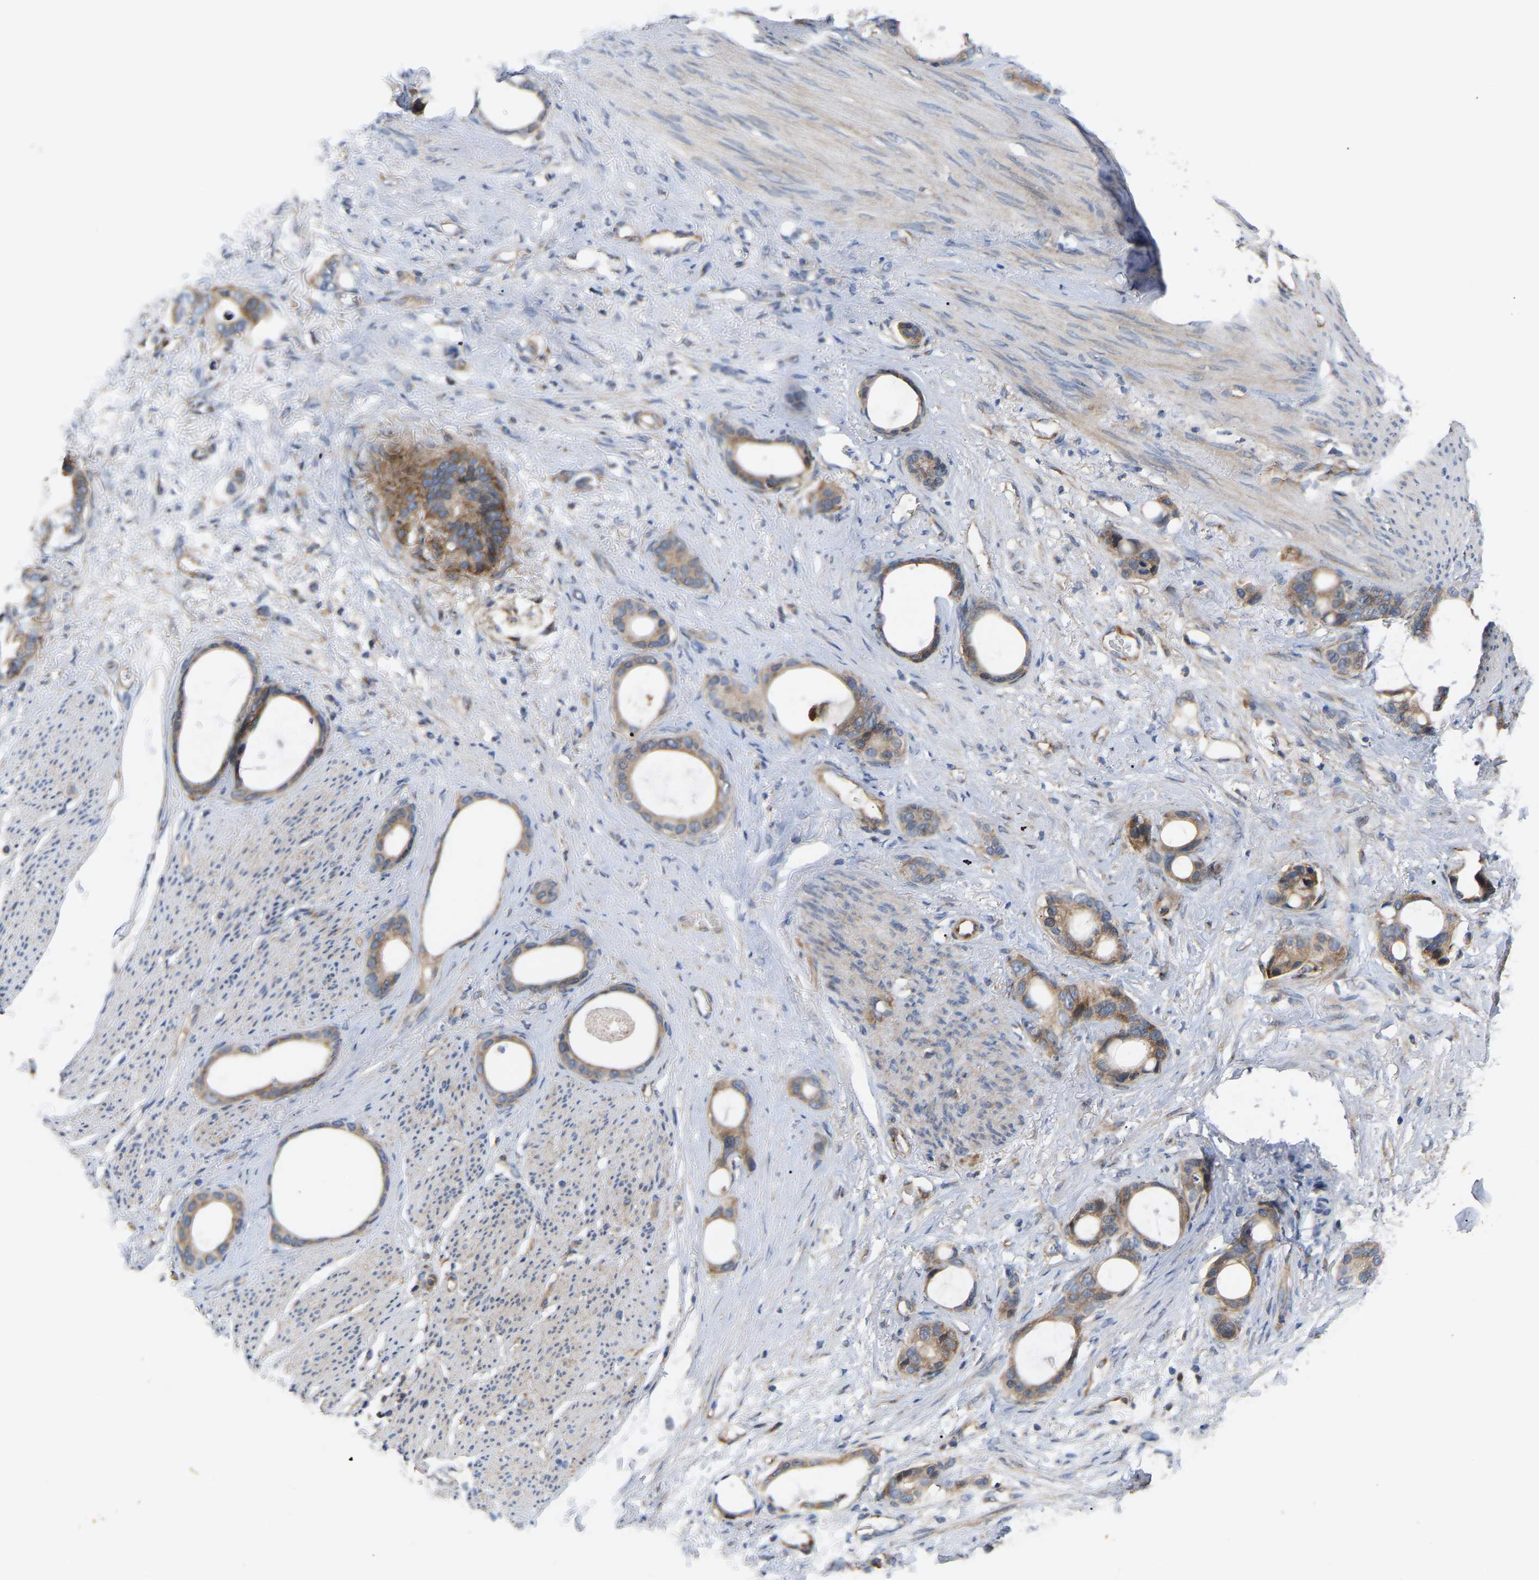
{"staining": {"intensity": "moderate", "quantity": ">75%", "location": "cytoplasmic/membranous"}, "tissue": "stomach cancer", "cell_type": "Tumor cells", "image_type": "cancer", "snomed": [{"axis": "morphology", "description": "Adenocarcinoma, NOS"}, {"axis": "topography", "description": "Stomach"}], "caption": "Immunohistochemistry histopathology image of neoplastic tissue: human stomach cancer (adenocarcinoma) stained using immunohistochemistry (IHC) reveals medium levels of moderate protein expression localized specifically in the cytoplasmic/membranous of tumor cells, appearing as a cytoplasmic/membranous brown color.", "gene": "LAPTM4B", "patient": {"sex": "female", "age": 75}}